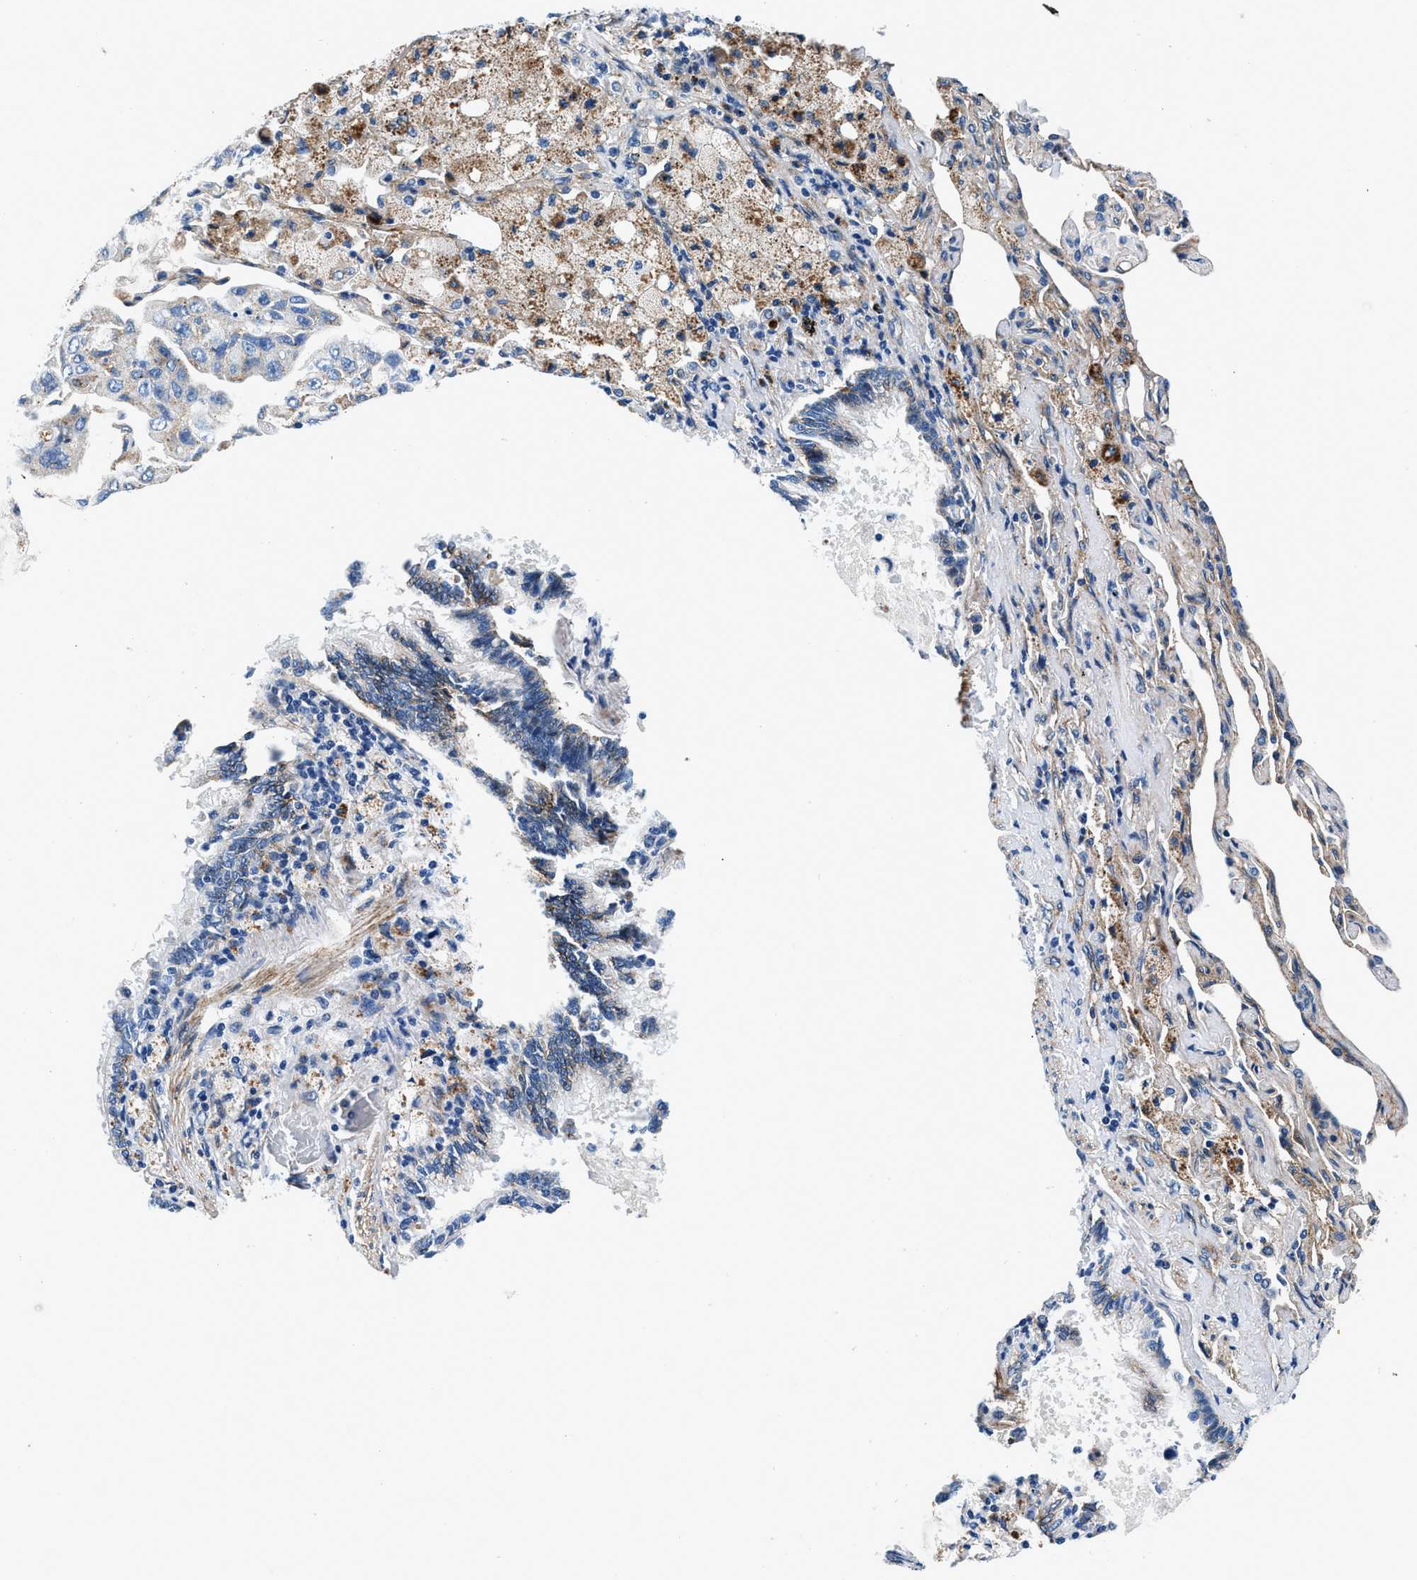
{"staining": {"intensity": "weak", "quantity": "<25%", "location": "cytoplasmic/membranous"}, "tissue": "lung cancer", "cell_type": "Tumor cells", "image_type": "cancer", "snomed": [{"axis": "morphology", "description": "Adenocarcinoma, NOS"}, {"axis": "topography", "description": "Lung"}], "caption": "Immunohistochemistry (IHC) photomicrograph of neoplastic tissue: human lung cancer stained with DAB reveals no significant protein positivity in tumor cells. (DAB immunohistochemistry with hematoxylin counter stain).", "gene": "DAG1", "patient": {"sex": "male", "age": 64}}